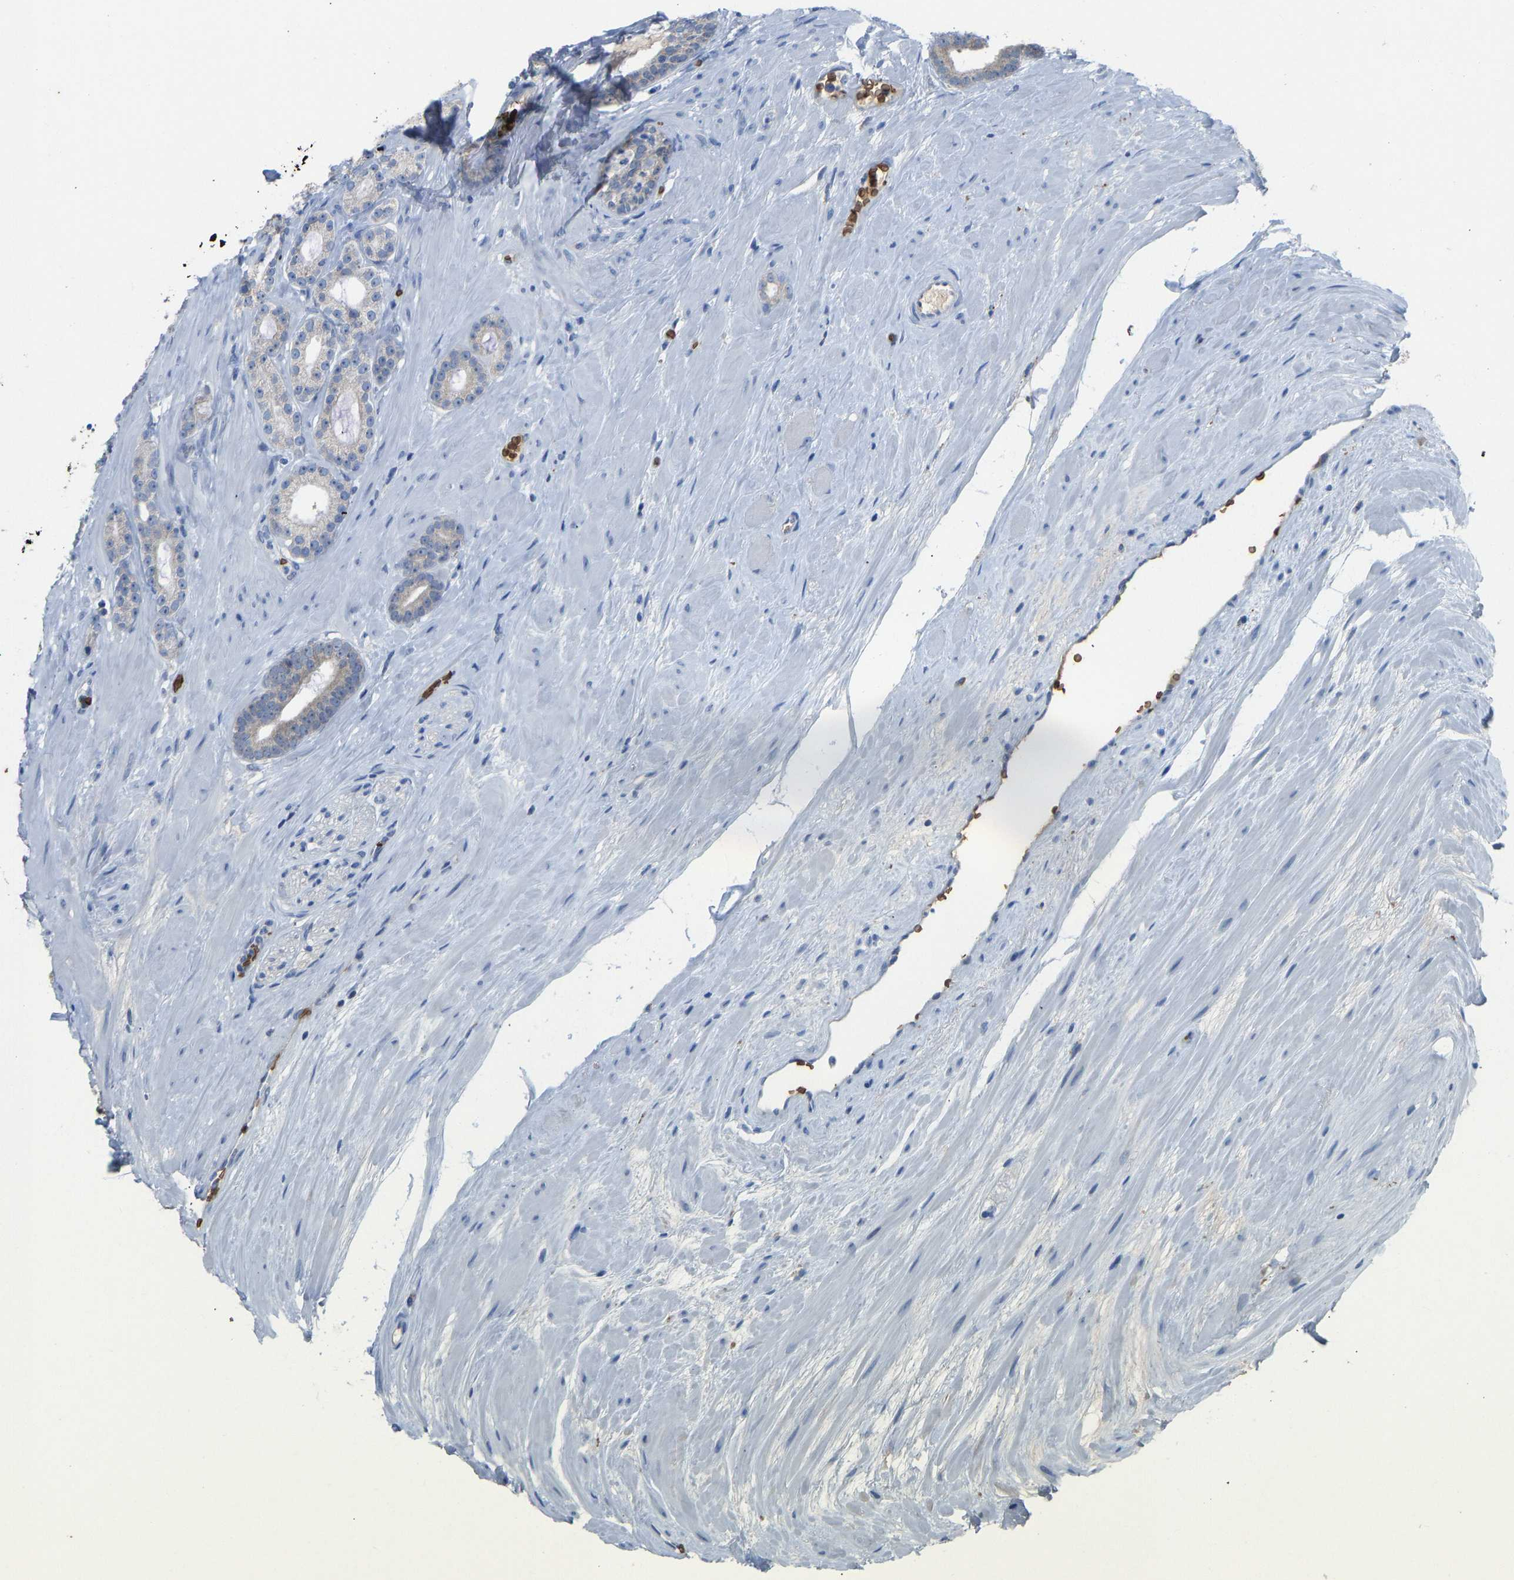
{"staining": {"intensity": "weak", "quantity": "<25%", "location": "cytoplasmic/membranous"}, "tissue": "prostate cancer", "cell_type": "Tumor cells", "image_type": "cancer", "snomed": [{"axis": "morphology", "description": "Adenocarcinoma, High grade"}, {"axis": "topography", "description": "Prostate"}], "caption": "DAB immunohistochemical staining of prostate cancer (adenocarcinoma (high-grade)) reveals no significant positivity in tumor cells.", "gene": "PIGS", "patient": {"sex": "male", "age": 60}}